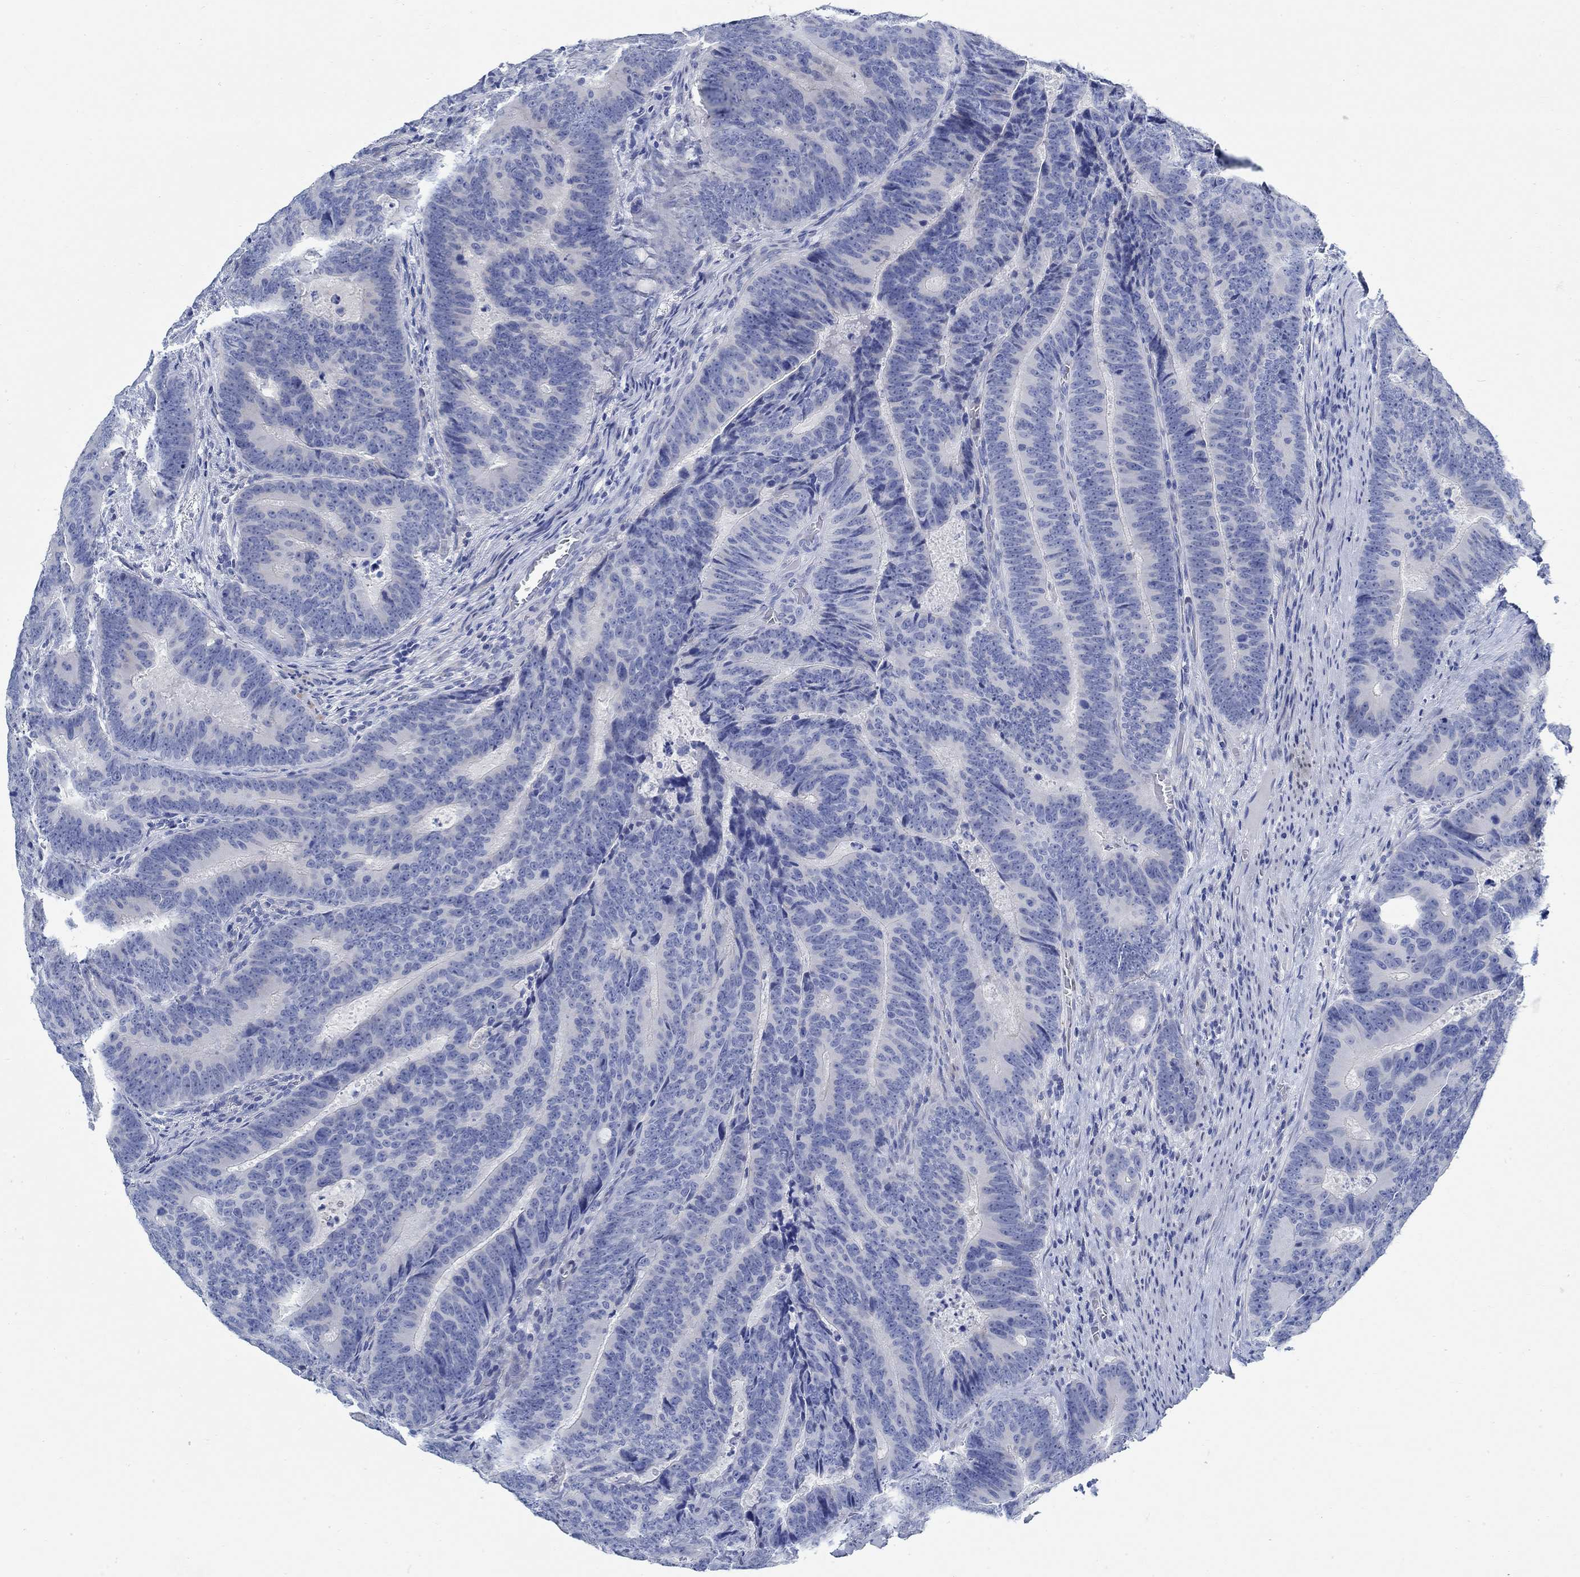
{"staining": {"intensity": "negative", "quantity": "none", "location": "none"}, "tissue": "colorectal cancer", "cell_type": "Tumor cells", "image_type": "cancer", "snomed": [{"axis": "morphology", "description": "Adenocarcinoma, NOS"}, {"axis": "topography", "description": "Colon"}], "caption": "Tumor cells show no significant protein positivity in colorectal adenocarcinoma.", "gene": "RBM20", "patient": {"sex": "female", "age": 82}}